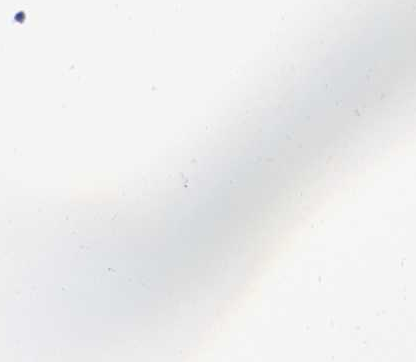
{"staining": {"intensity": "negative", "quantity": "none", "location": "none"}, "tissue": "prostate cancer", "cell_type": "Tumor cells", "image_type": "cancer", "snomed": [{"axis": "morphology", "description": "Adenocarcinoma, High grade"}, {"axis": "topography", "description": "Prostate"}], "caption": "IHC photomicrograph of neoplastic tissue: human prostate cancer stained with DAB demonstrates no significant protein staining in tumor cells.", "gene": "AP5B1", "patient": {"sex": "male", "age": 85}}